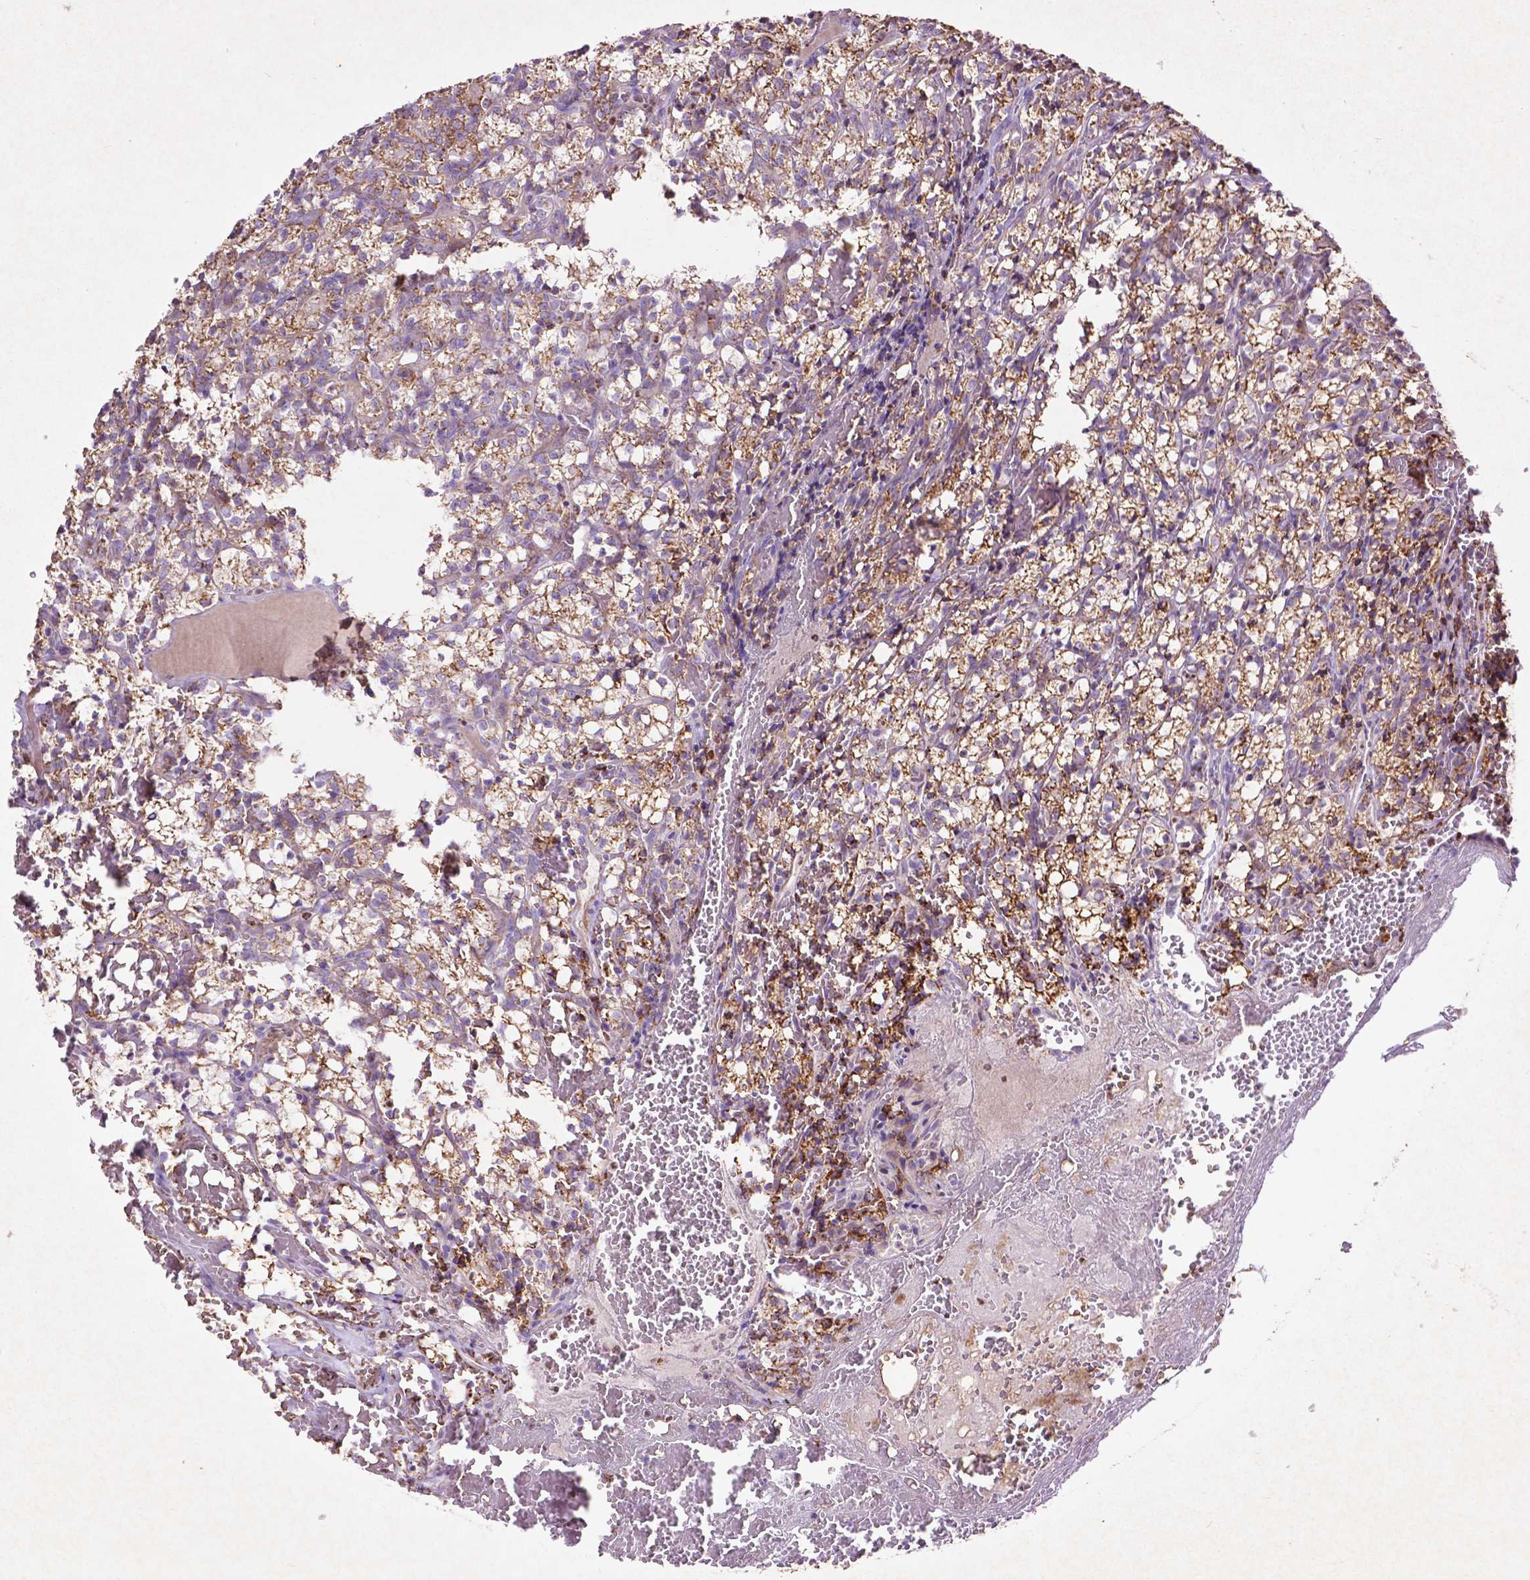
{"staining": {"intensity": "moderate", "quantity": ">75%", "location": "cytoplasmic/membranous"}, "tissue": "renal cancer", "cell_type": "Tumor cells", "image_type": "cancer", "snomed": [{"axis": "morphology", "description": "Adenocarcinoma, NOS"}, {"axis": "topography", "description": "Kidney"}], "caption": "Human adenocarcinoma (renal) stained for a protein (brown) displays moderate cytoplasmic/membranous positive expression in approximately >75% of tumor cells.", "gene": "THEGL", "patient": {"sex": "female", "age": 69}}